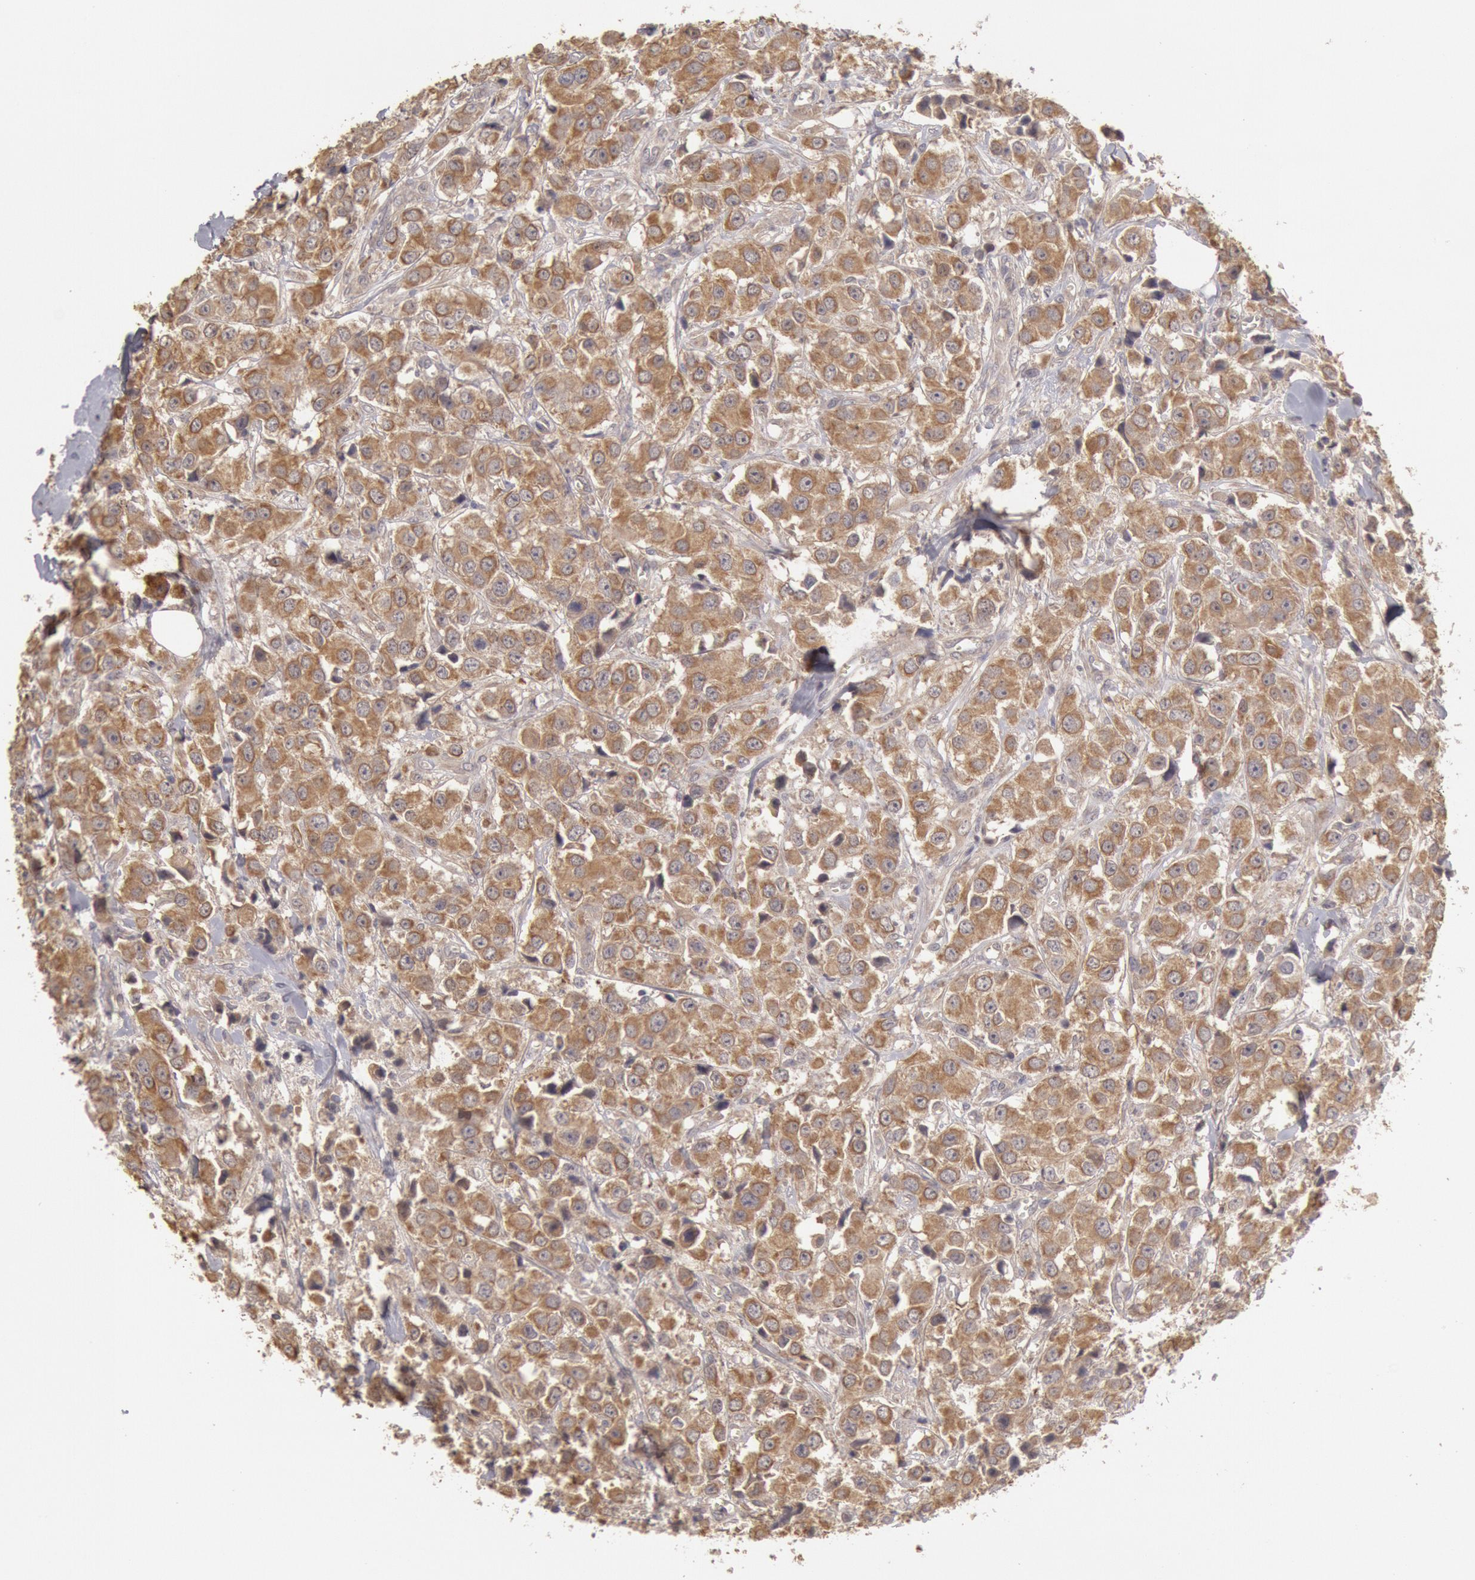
{"staining": {"intensity": "moderate", "quantity": ">75%", "location": "cytoplasmic/membranous"}, "tissue": "breast cancer", "cell_type": "Tumor cells", "image_type": "cancer", "snomed": [{"axis": "morphology", "description": "Duct carcinoma"}, {"axis": "topography", "description": "Breast"}], "caption": "Immunohistochemical staining of human infiltrating ductal carcinoma (breast) shows medium levels of moderate cytoplasmic/membranous protein expression in about >75% of tumor cells. The protein is stained brown, and the nuclei are stained in blue (DAB (3,3'-diaminobenzidine) IHC with brightfield microscopy, high magnification).", "gene": "ZFP36L1", "patient": {"sex": "female", "age": 58}}